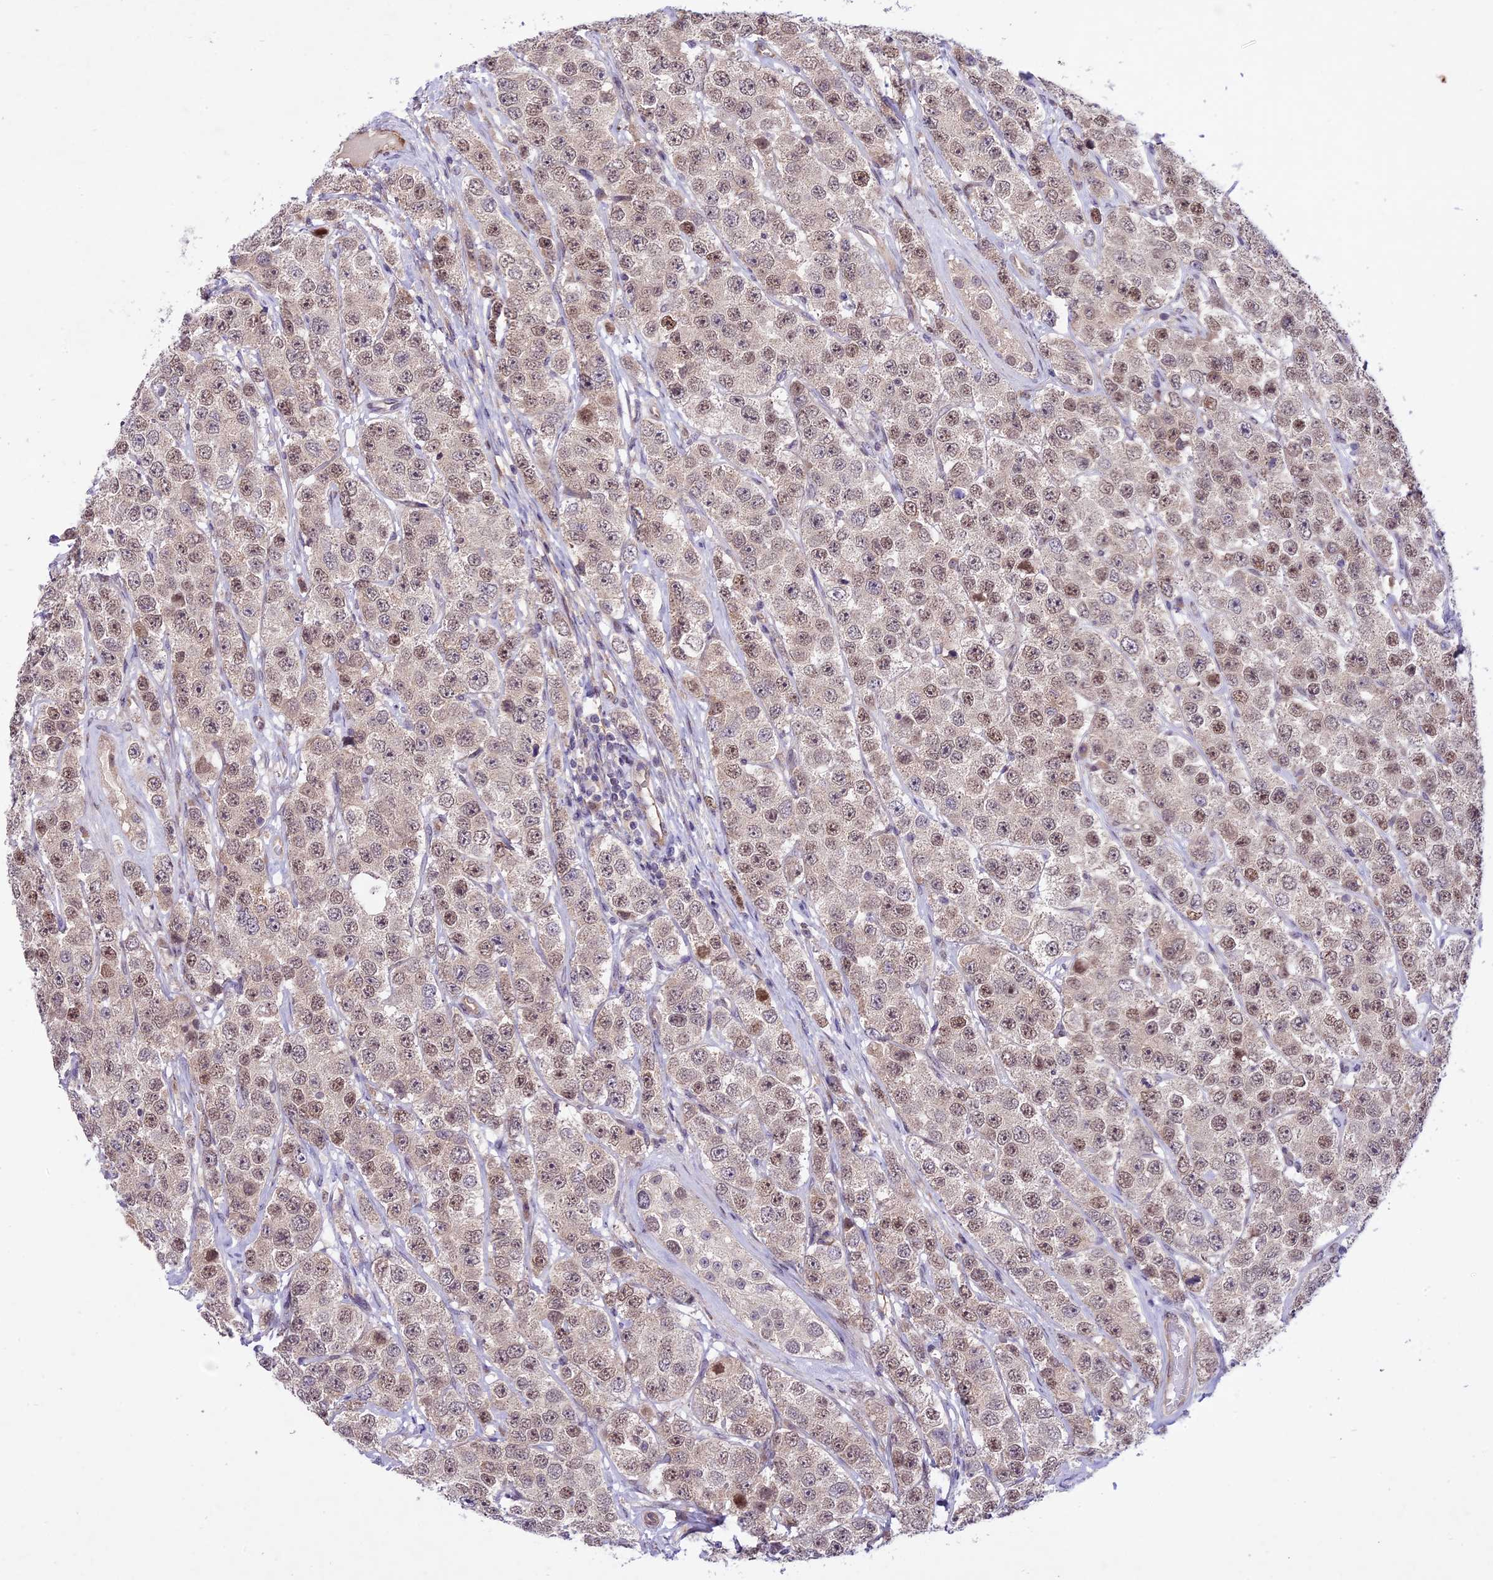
{"staining": {"intensity": "weak", "quantity": ">75%", "location": "nuclear"}, "tissue": "testis cancer", "cell_type": "Tumor cells", "image_type": "cancer", "snomed": [{"axis": "morphology", "description": "Seminoma, NOS"}, {"axis": "topography", "description": "Testis"}], "caption": "This photomicrograph exhibits IHC staining of human seminoma (testis), with low weak nuclear expression in about >75% of tumor cells.", "gene": "SPRED1", "patient": {"sex": "male", "age": 28}}